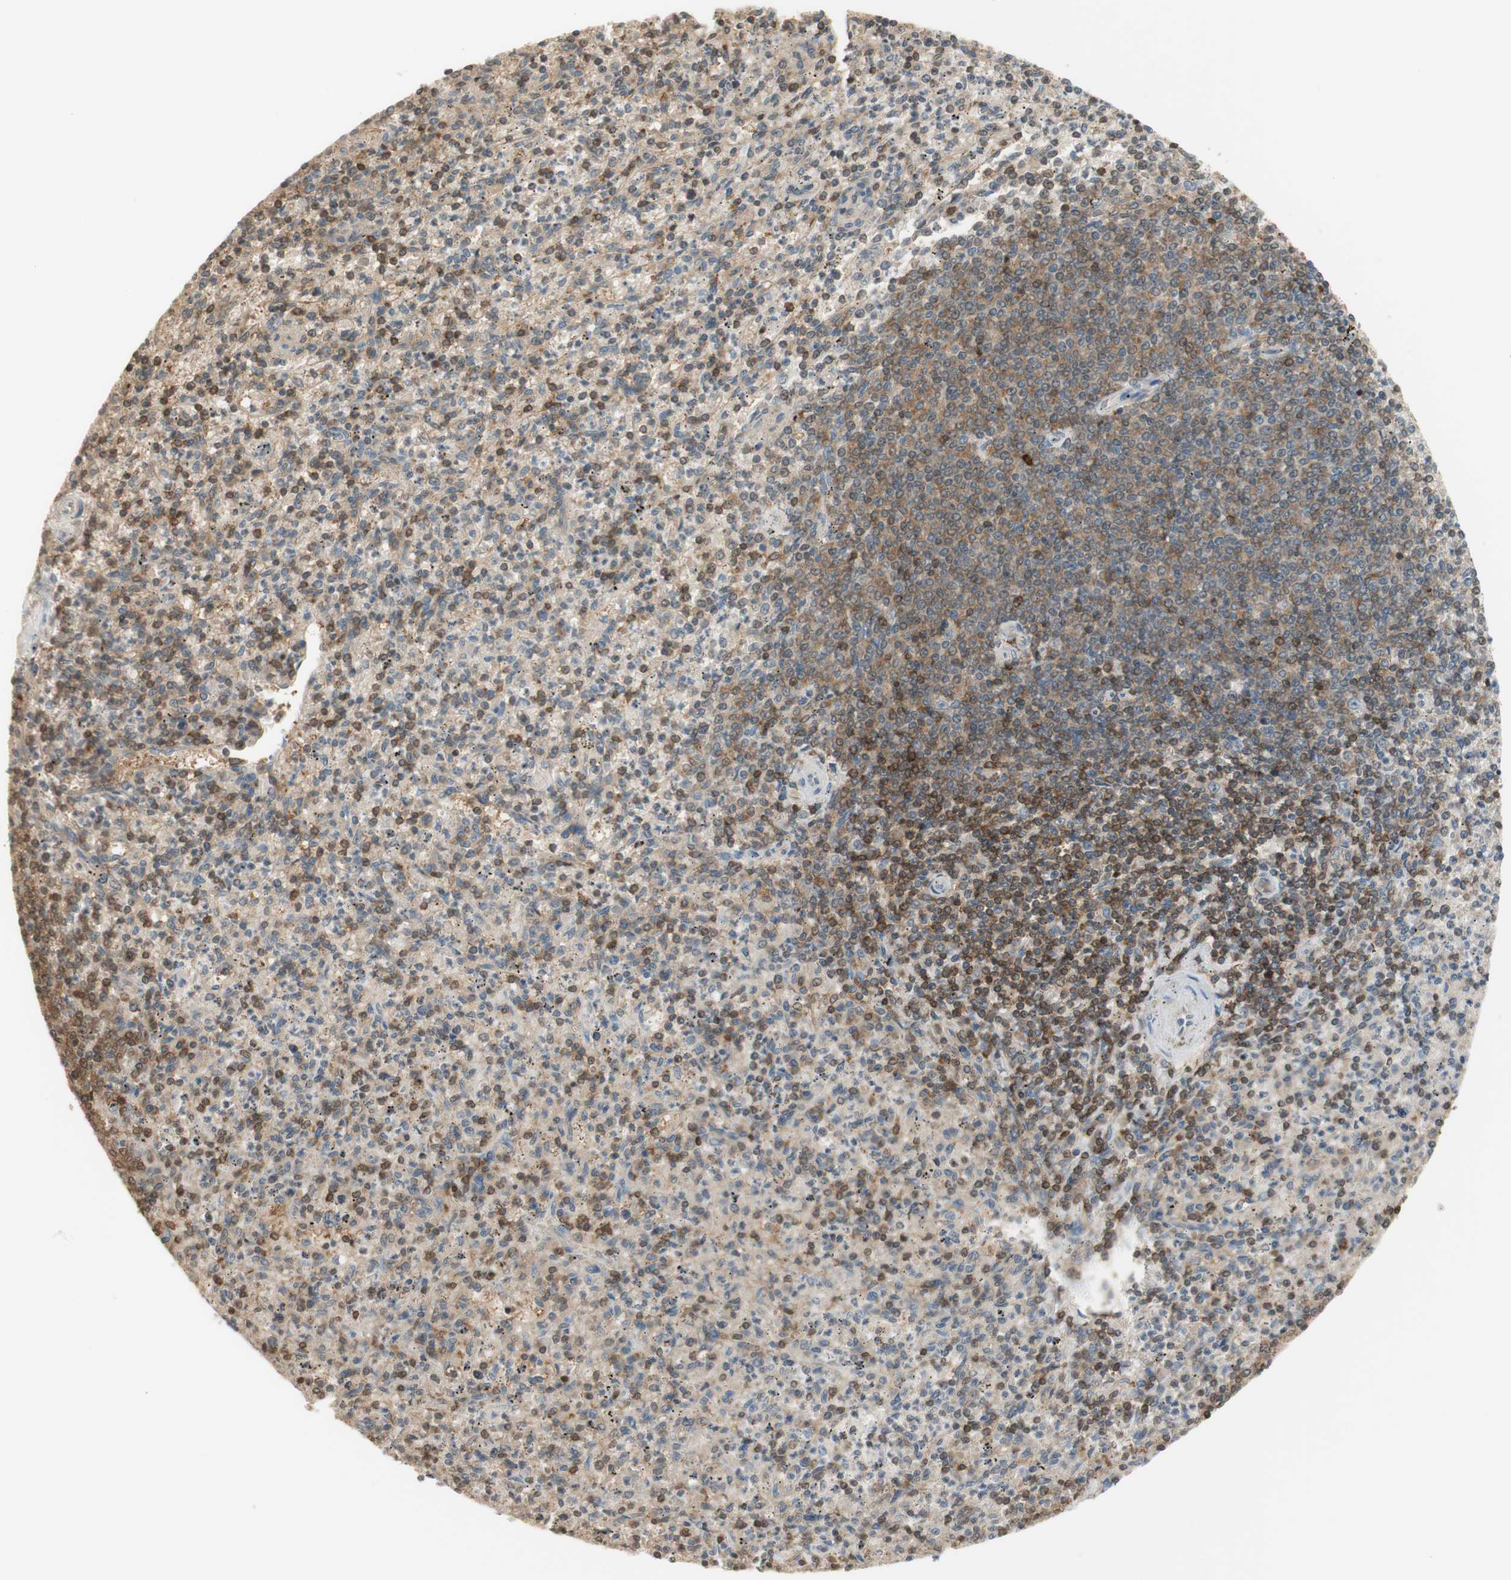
{"staining": {"intensity": "moderate", "quantity": "25%-75%", "location": "cytoplasmic/membranous"}, "tissue": "spleen", "cell_type": "Cells in red pulp", "image_type": "normal", "snomed": [{"axis": "morphology", "description": "Normal tissue, NOS"}, {"axis": "topography", "description": "Spleen"}], "caption": "Spleen stained with a protein marker reveals moderate staining in cells in red pulp.", "gene": "NAP1L4", "patient": {"sex": "male", "age": 72}}